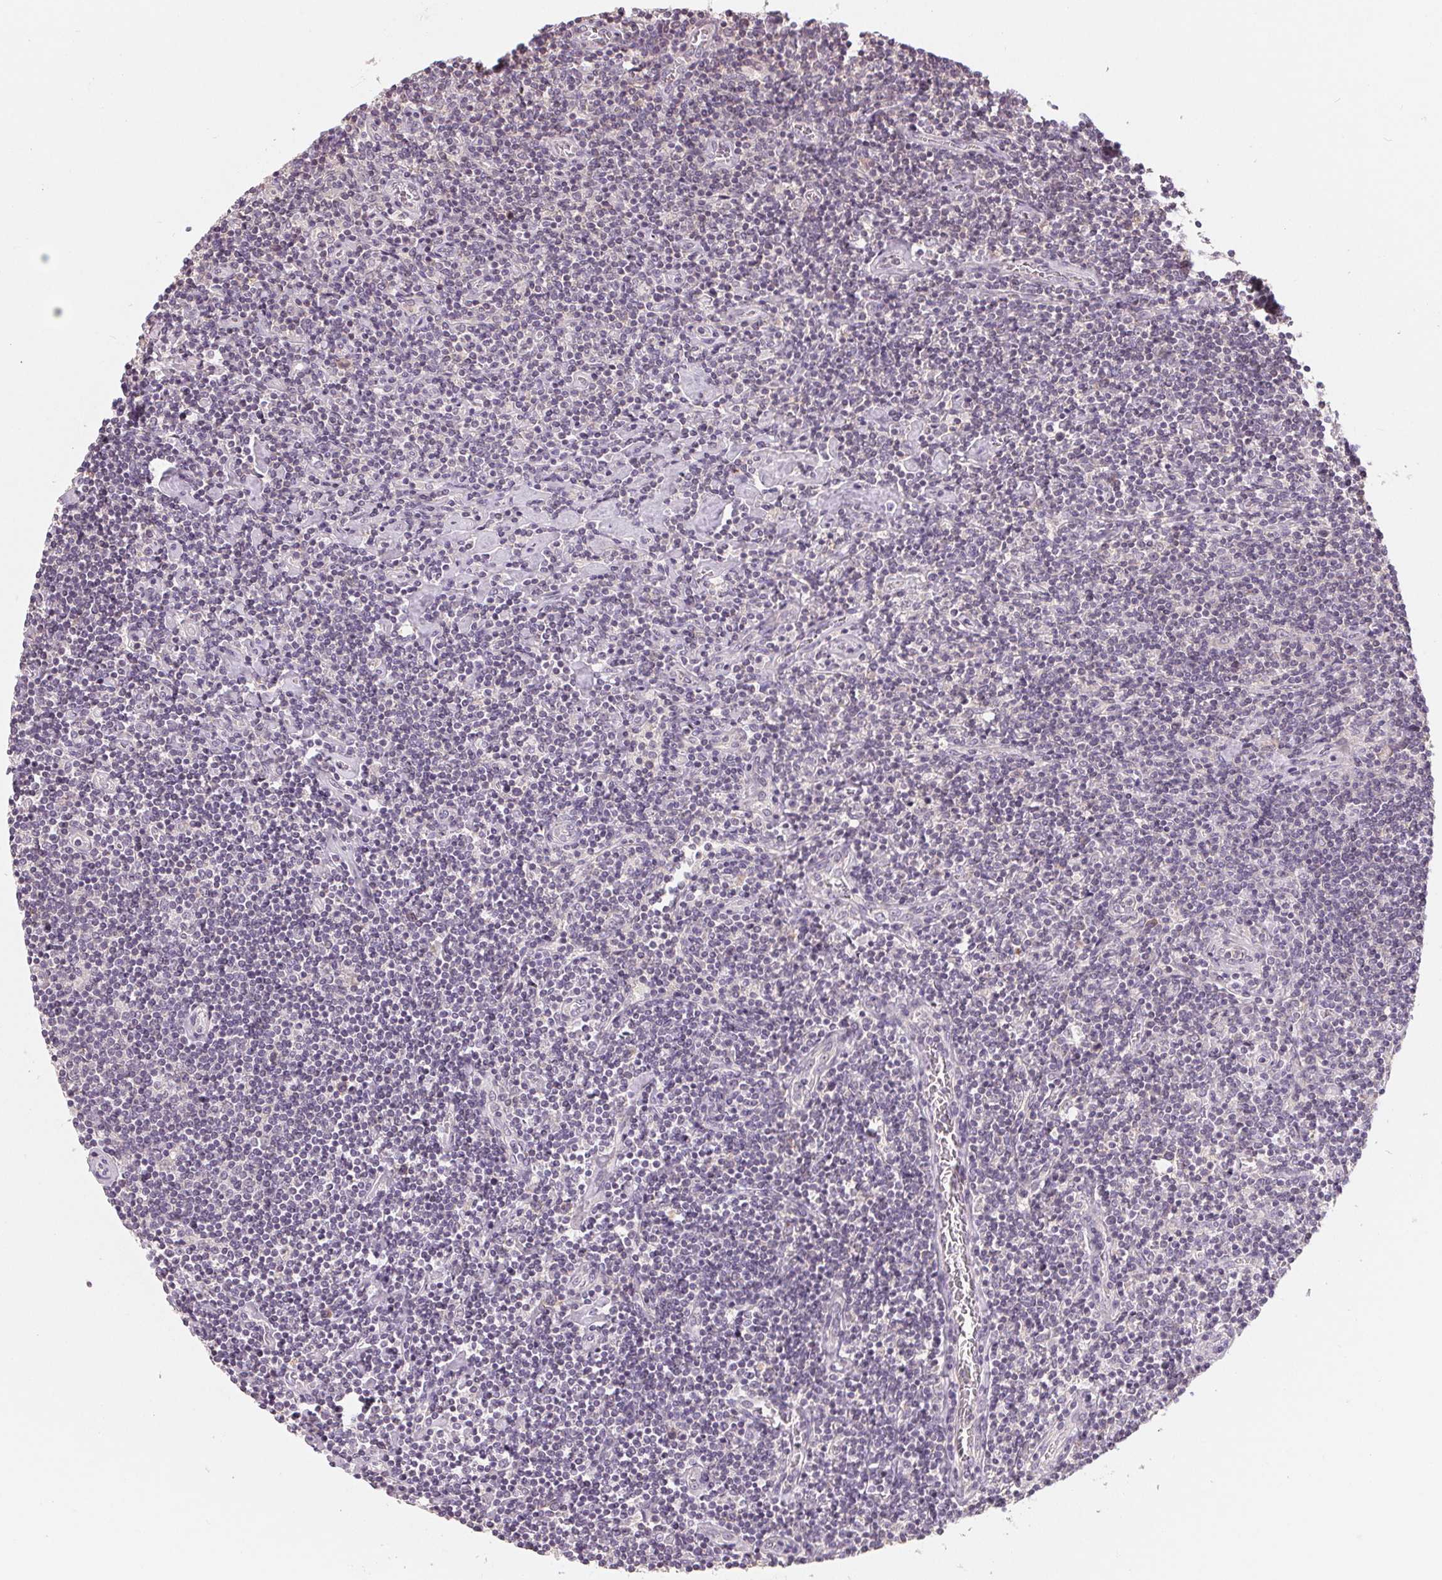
{"staining": {"intensity": "negative", "quantity": "none", "location": "none"}, "tissue": "lymphoma", "cell_type": "Tumor cells", "image_type": "cancer", "snomed": [{"axis": "morphology", "description": "Hodgkin's disease, NOS"}, {"axis": "topography", "description": "Lymph node"}], "caption": "Tumor cells are negative for protein expression in human Hodgkin's disease.", "gene": "AQP8", "patient": {"sex": "male", "age": 40}}